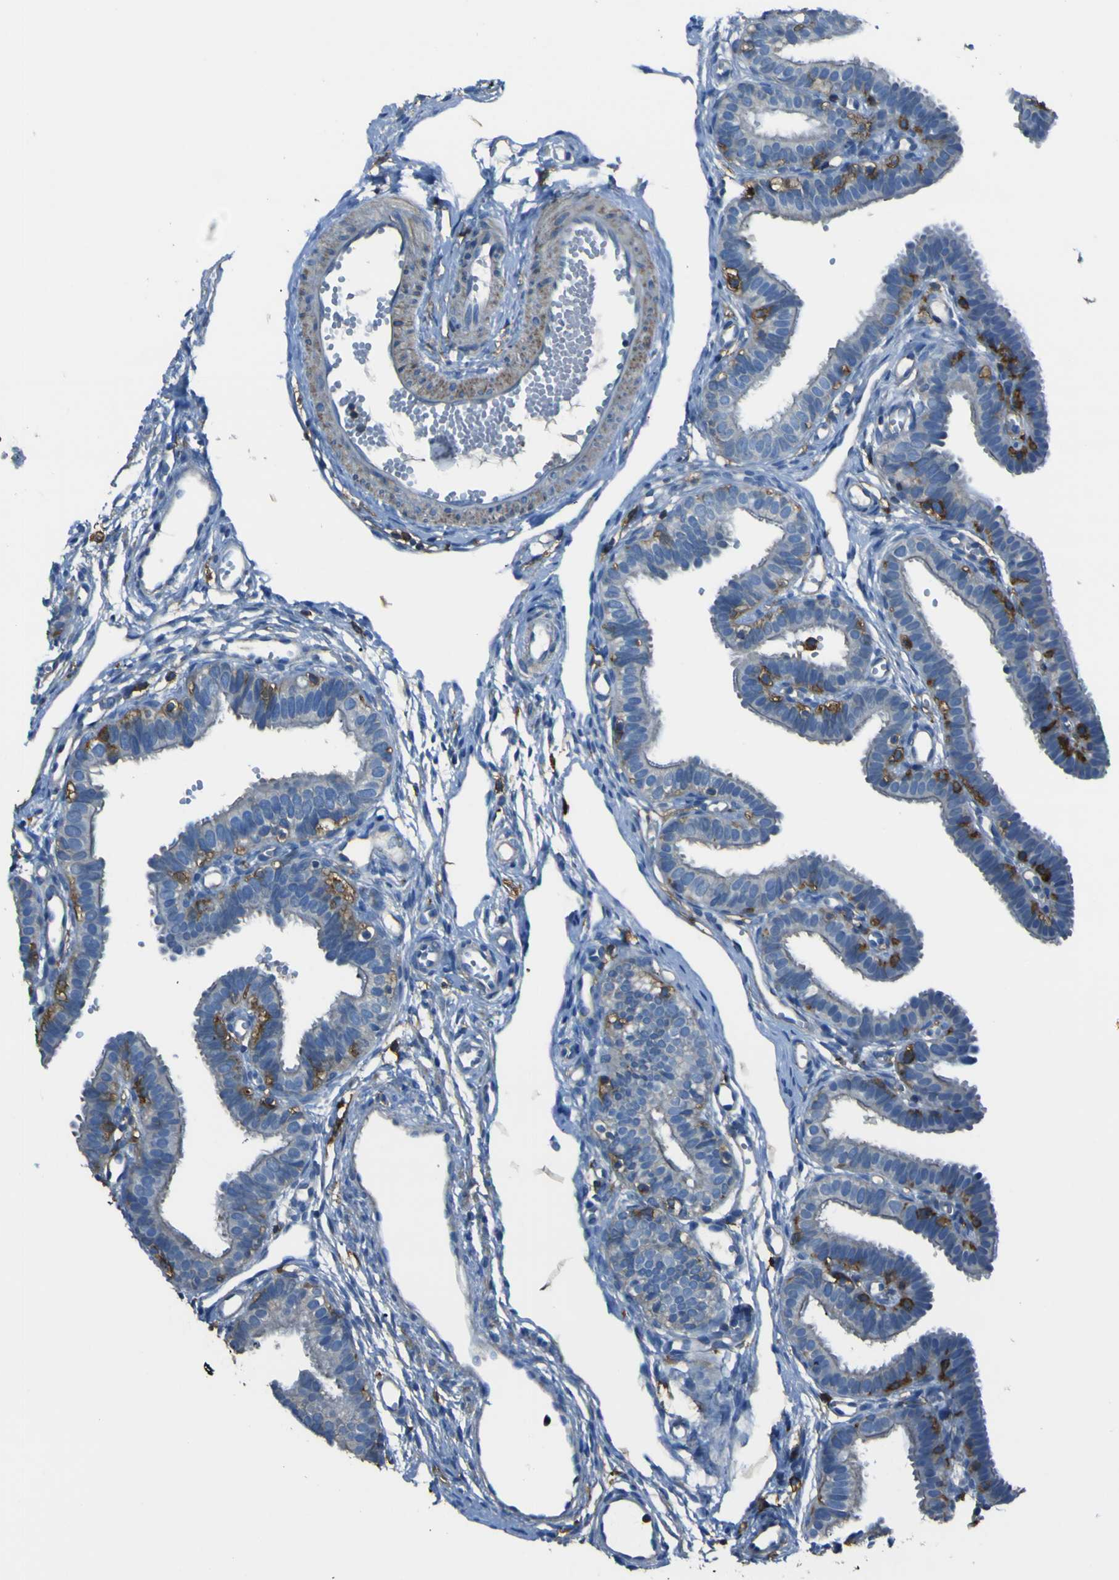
{"staining": {"intensity": "negative", "quantity": "none", "location": "none"}, "tissue": "fallopian tube", "cell_type": "Glandular cells", "image_type": "normal", "snomed": [{"axis": "morphology", "description": "Normal tissue, NOS"}, {"axis": "topography", "description": "Fallopian tube"}, {"axis": "topography", "description": "Placenta"}], "caption": "This is a photomicrograph of immunohistochemistry staining of benign fallopian tube, which shows no staining in glandular cells.", "gene": "LAIR1", "patient": {"sex": "female", "age": 34}}